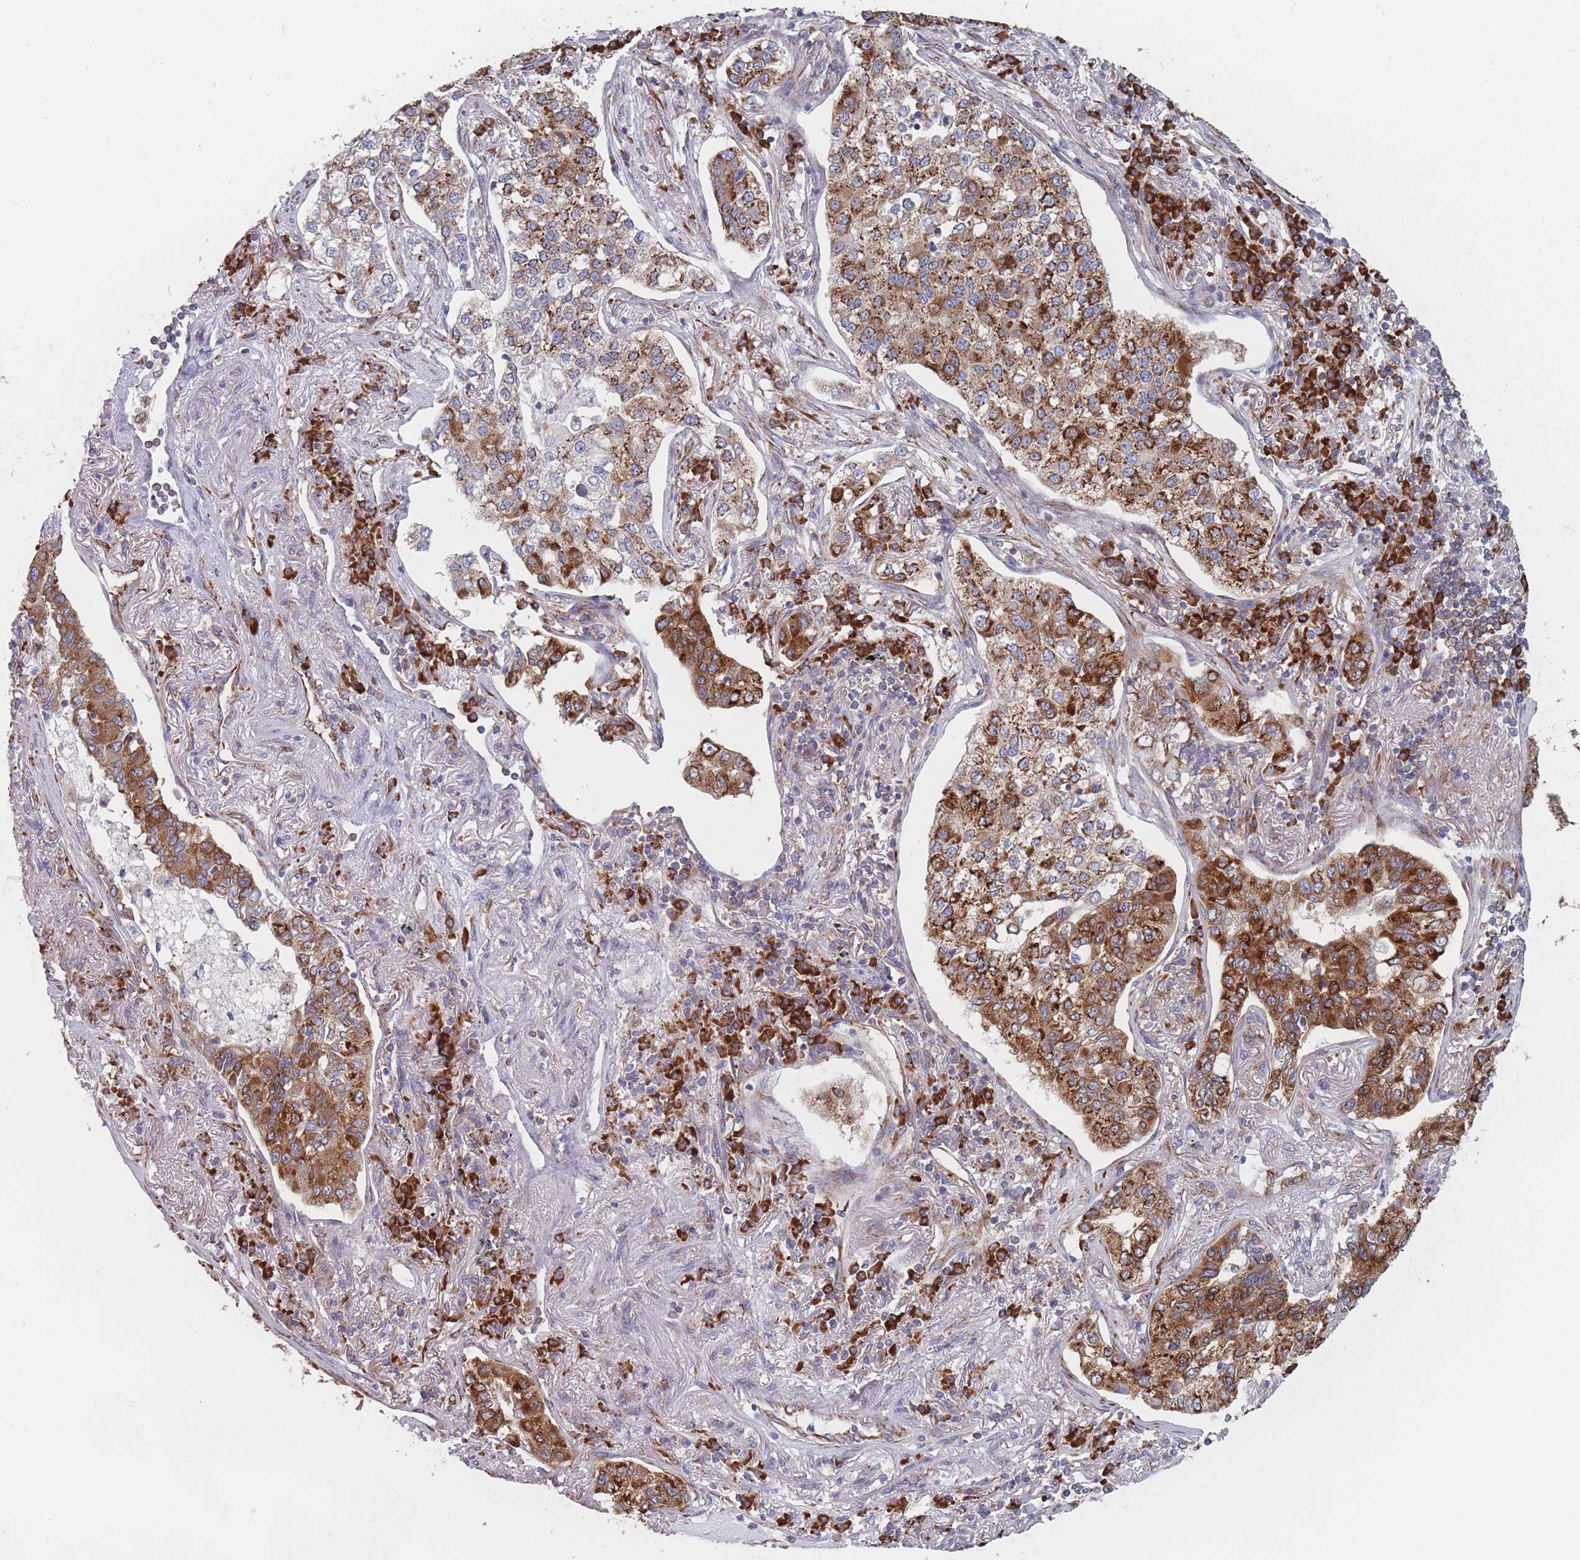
{"staining": {"intensity": "strong", "quantity": ">75%", "location": "cytoplasmic/membranous"}, "tissue": "lung cancer", "cell_type": "Tumor cells", "image_type": "cancer", "snomed": [{"axis": "morphology", "description": "Adenocarcinoma, NOS"}, {"axis": "topography", "description": "Lung"}], "caption": "Tumor cells reveal high levels of strong cytoplasmic/membranous expression in approximately >75% of cells in adenocarcinoma (lung).", "gene": "EEF1B2", "patient": {"sex": "male", "age": 49}}